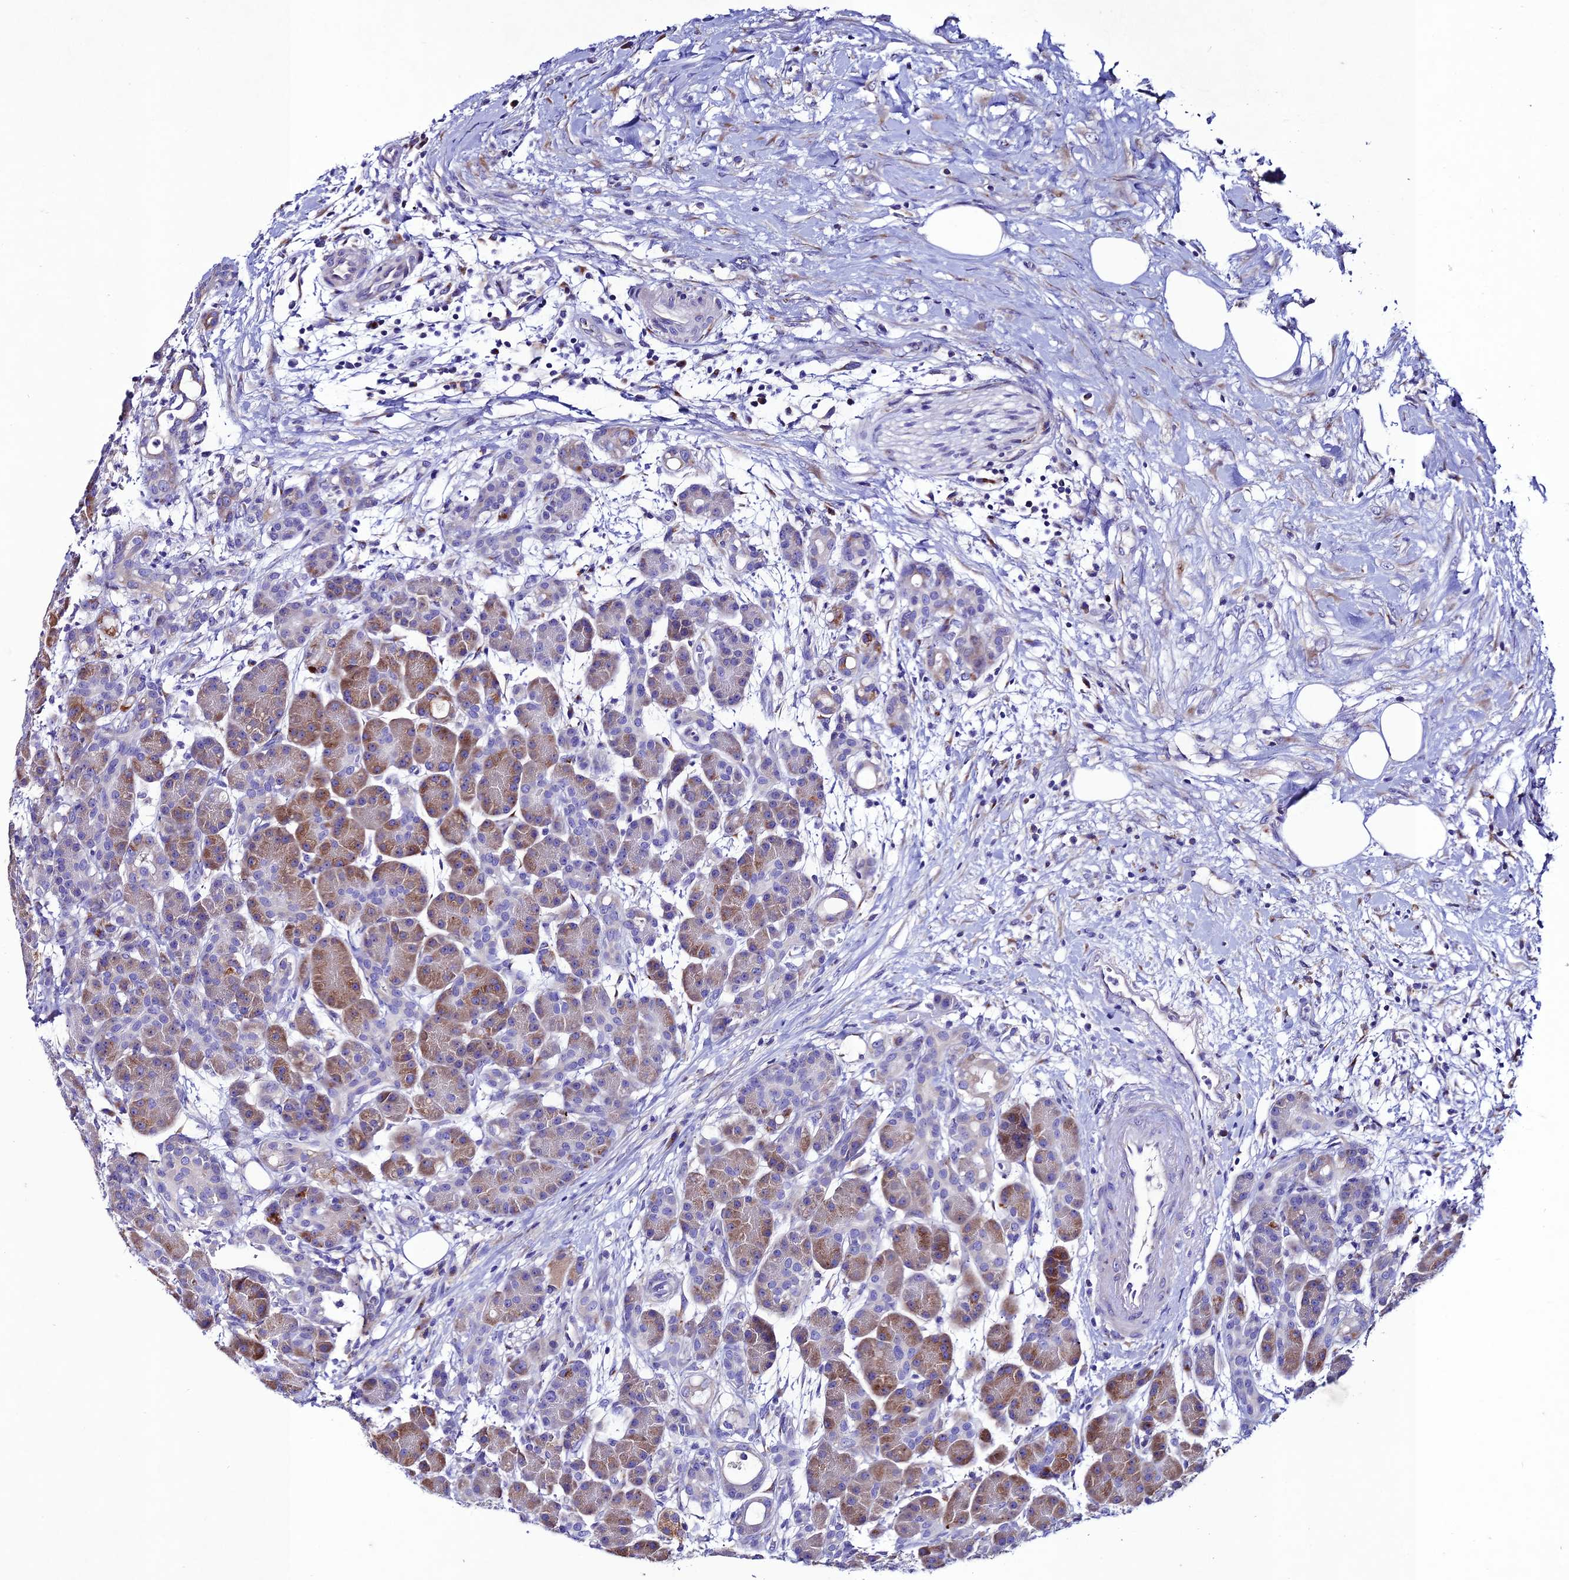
{"staining": {"intensity": "strong", "quantity": "25%-75%", "location": "cytoplasmic/membranous"}, "tissue": "pancreas", "cell_type": "Exocrine glandular cells", "image_type": "normal", "snomed": [{"axis": "morphology", "description": "Normal tissue, NOS"}, {"axis": "topography", "description": "Pancreas"}], "caption": "Approximately 25%-75% of exocrine glandular cells in unremarkable pancreas show strong cytoplasmic/membranous protein expression as visualized by brown immunohistochemical staining.", "gene": "OR51Q1", "patient": {"sex": "male", "age": 63}}